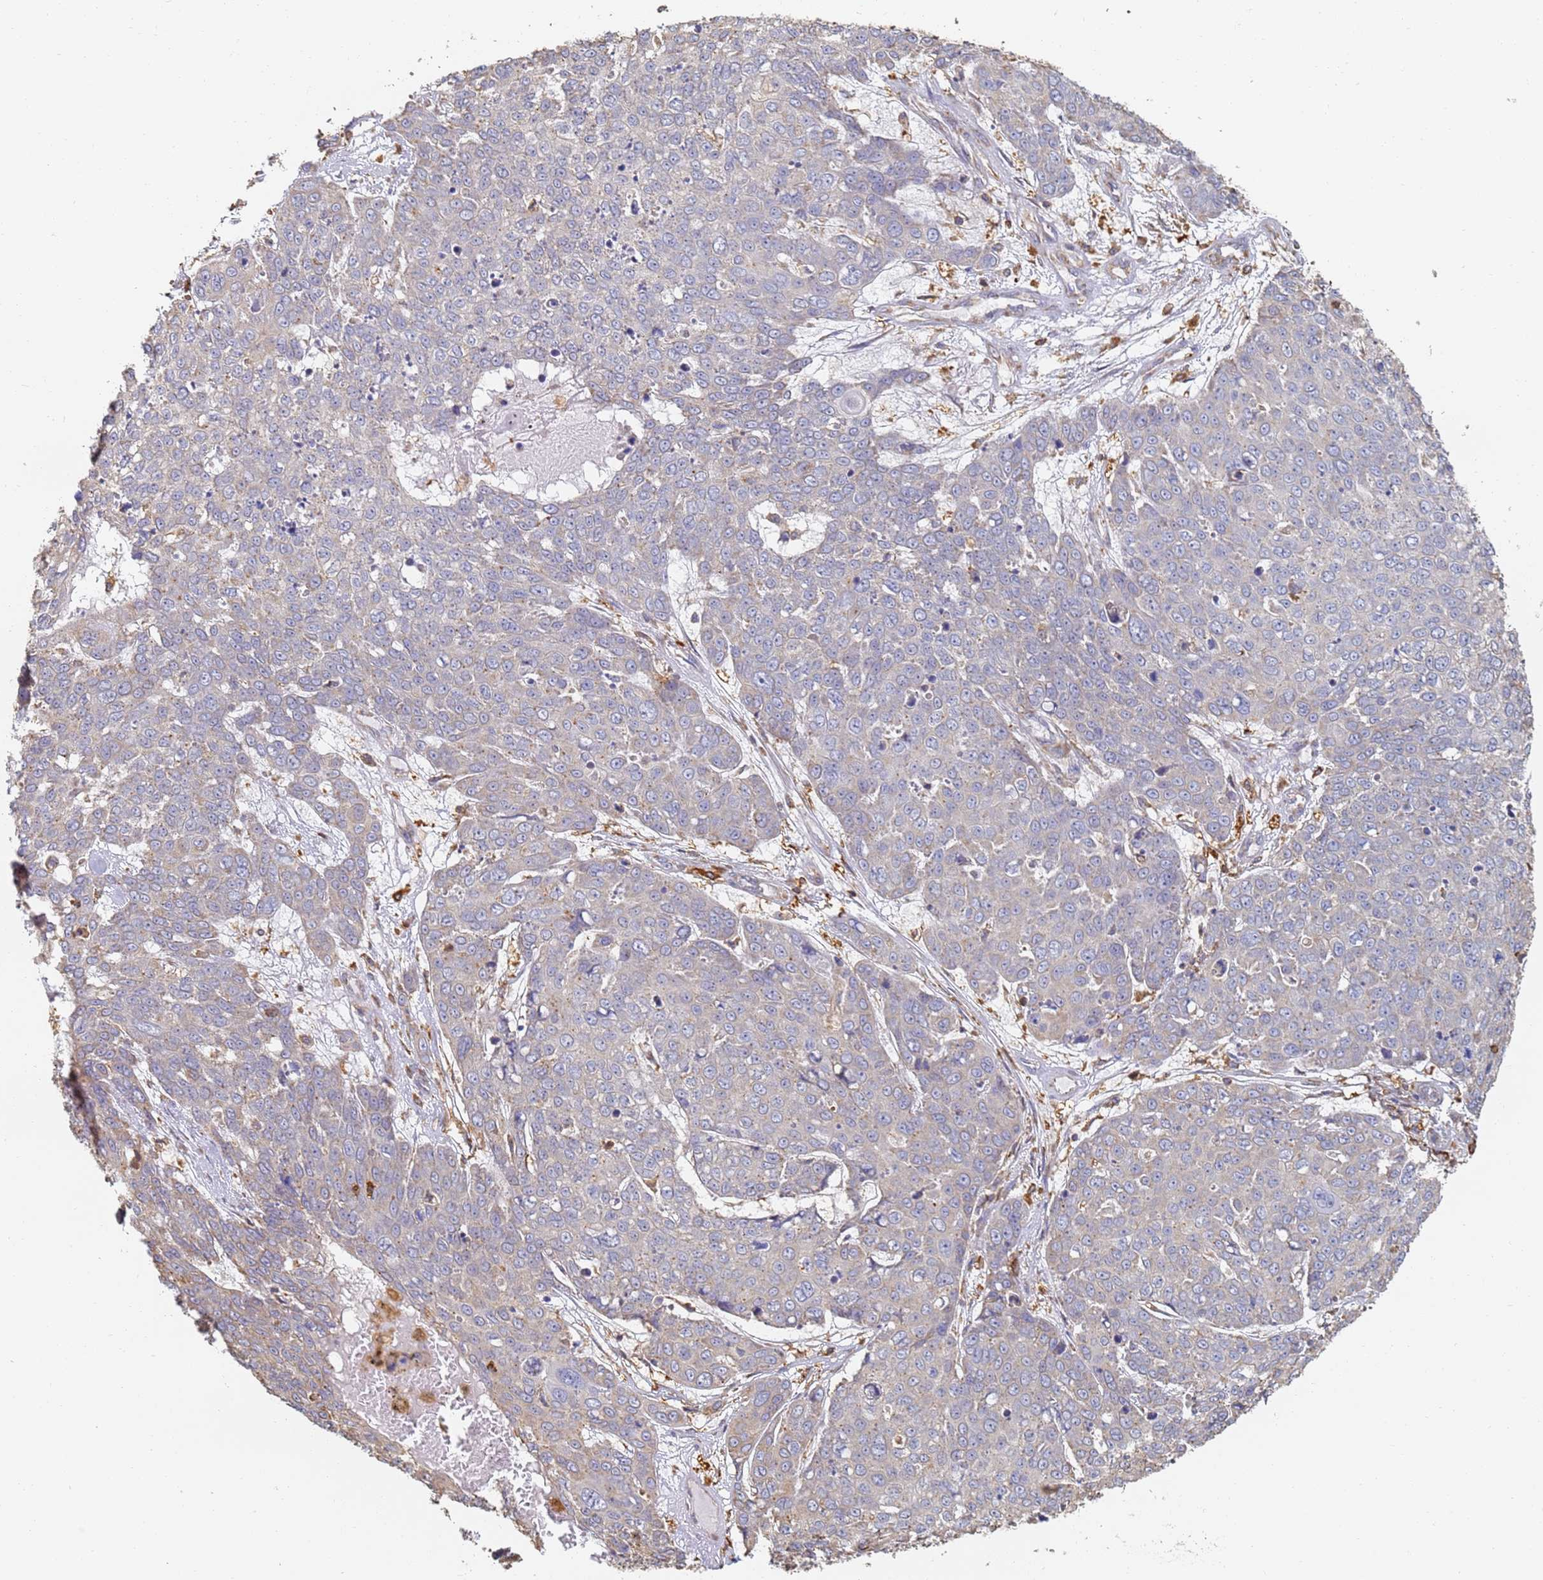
{"staining": {"intensity": "negative", "quantity": "none", "location": "none"}, "tissue": "skin cancer", "cell_type": "Tumor cells", "image_type": "cancer", "snomed": [{"axis": "morphology", "description": "Squamous cell carcinoma, NOS"}, {"axis": "topography", "description": "Skin"}], "caption": "Tumor cells show no significant protein expression in skin squamous cell carcinoma. Nuclei are stained in blue.", "gene": "BIN2", "patient": {"sex": "male", "age": 71}}